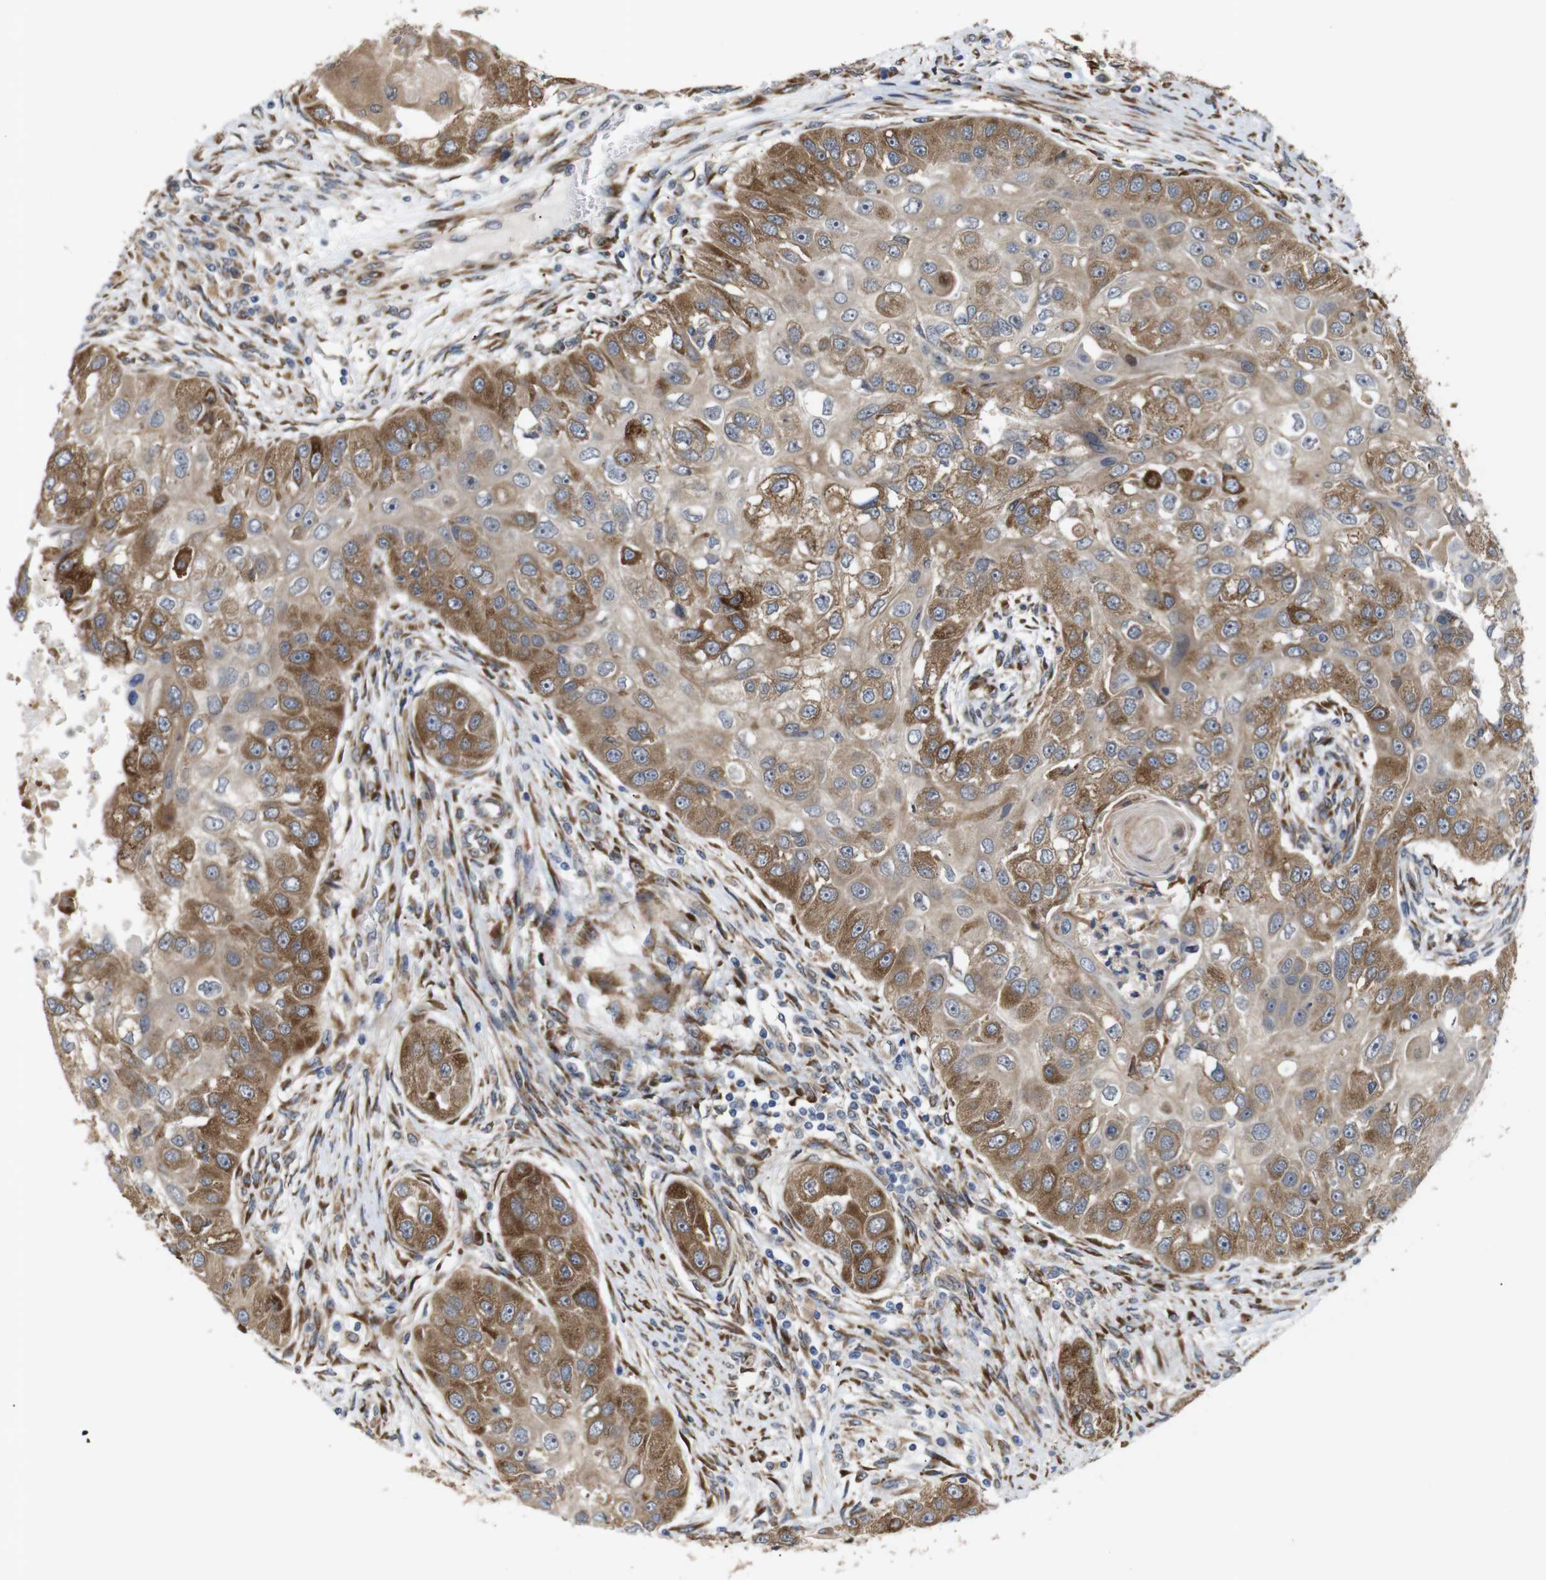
{"staining": {"intensity": "strong", "quantity": "25%-75%", "location": "cytoplasmic/membranous"}, "tissue": "head and neck cancer", "cell_type": "Tumor cells", "image_type": "cancer", "snomed": [{"axis": "morphology", "description": "Normal tissue, NOS"}, {"axis": "morphology", "description": "Squamous cell carcinoma, NOS"}, {"axis": "topography", "description": "Skeletal muscle"}, {"axis": "topography", "description": "Head-Neck"}], "caption": "This micrograph reveals immunohistochemistry (IHC) staining of human head and neck cancer, with high strong cytoplasmic/membranous staining in about 25%-75% of tumor cells.", "gene": "P3H2", "patient": {"sex": "male", "age": 51}}